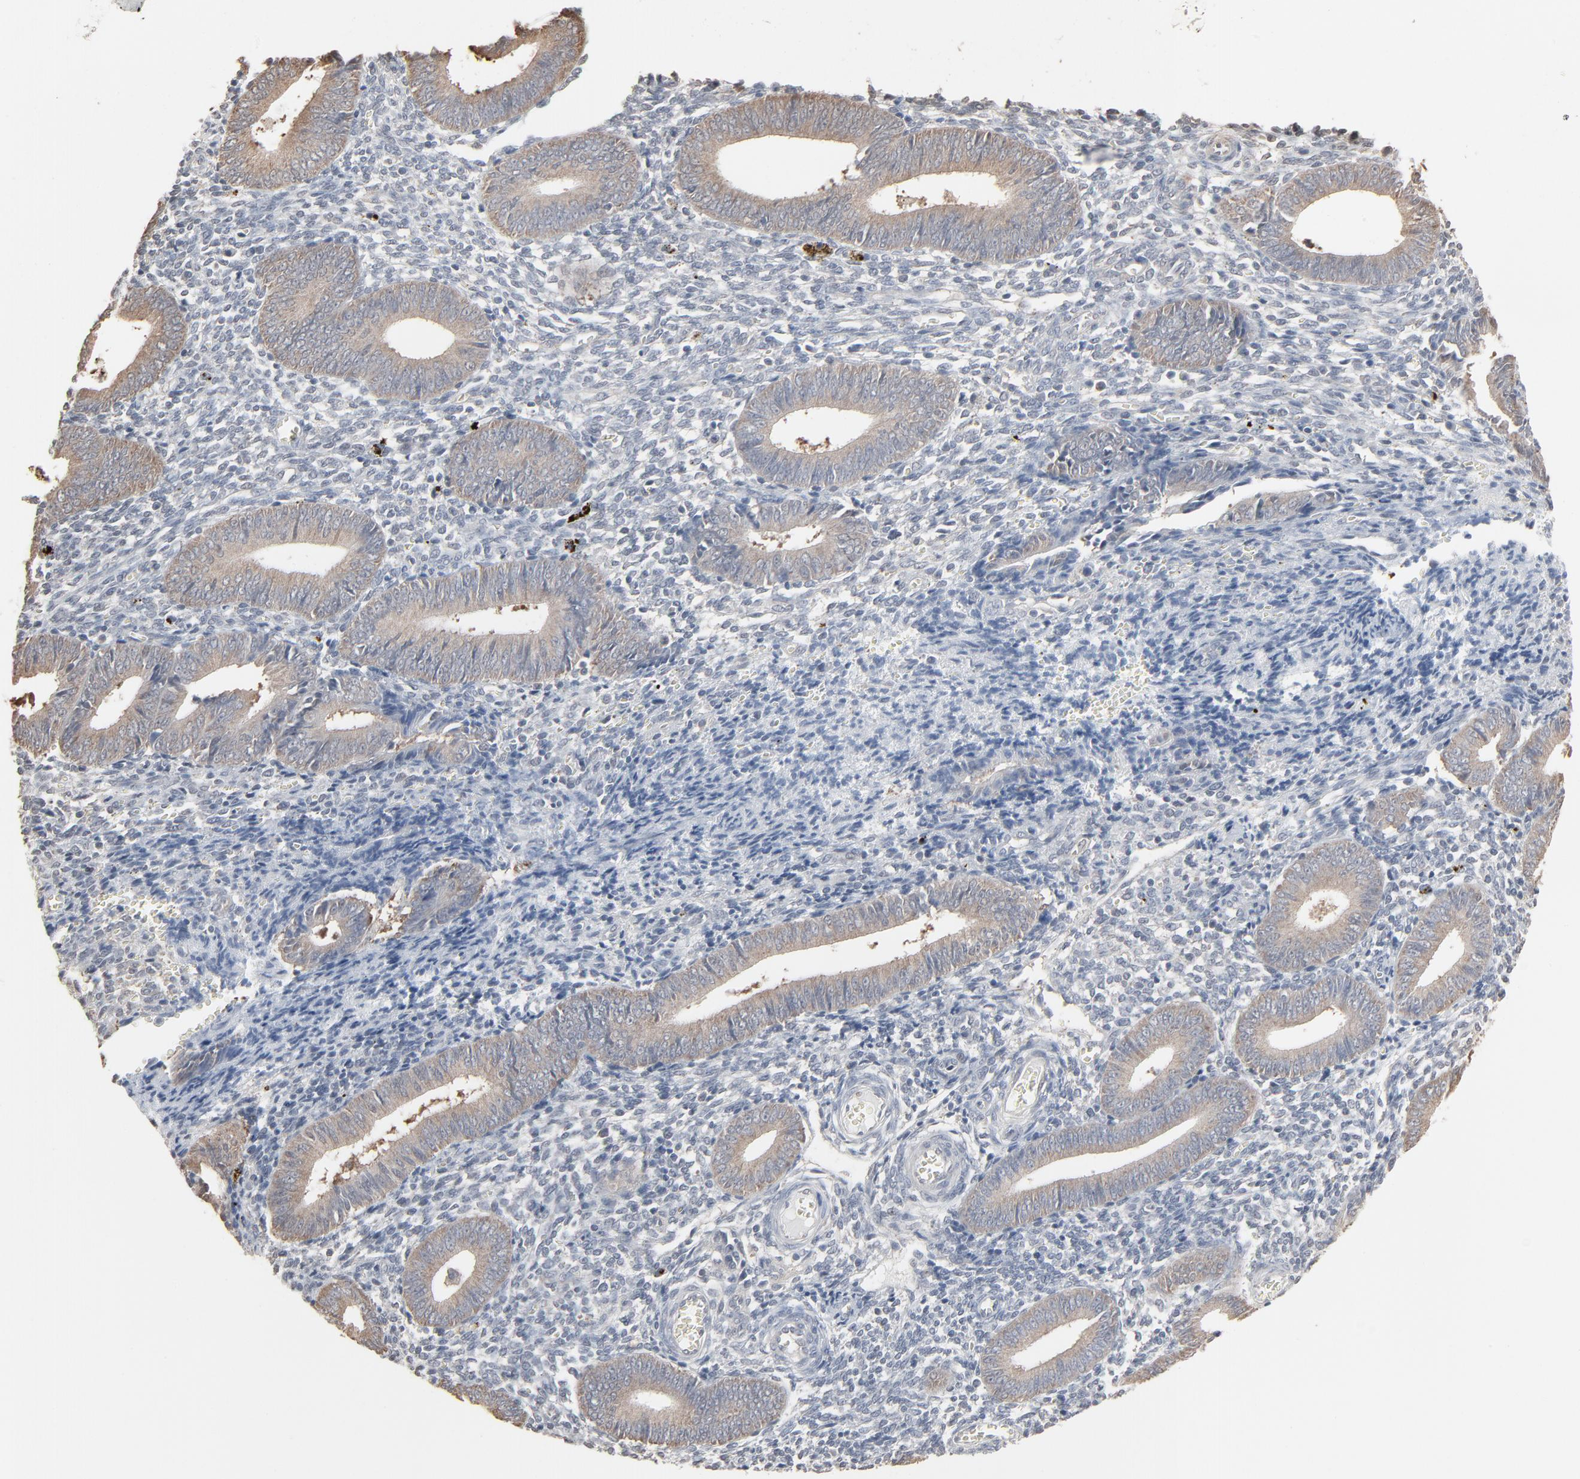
{"staining": {"intensity": "weak", "quantity": "25%-75%", "location": "cytoplasmic/membranous"}, "tissue": "endometrium", "cell_type": "Cells in endometrial stroma", "image_type": "normal", "snomed": [{"axis": "morphology", "description": "Normal tissue, NOS"}, {"axis": "topography", "description": "Uterus"}, {"axis": "topography", "description": "Endometrium"}], "caption": "Cells in endometrial stroma display weak cytoplasmic/membranous staining in approximately 25%-75% of cells in benign endometrium. Nuclei are stained in blue.", "gene": "CCT5", "patient": {"sex": "female", "age": 33}}